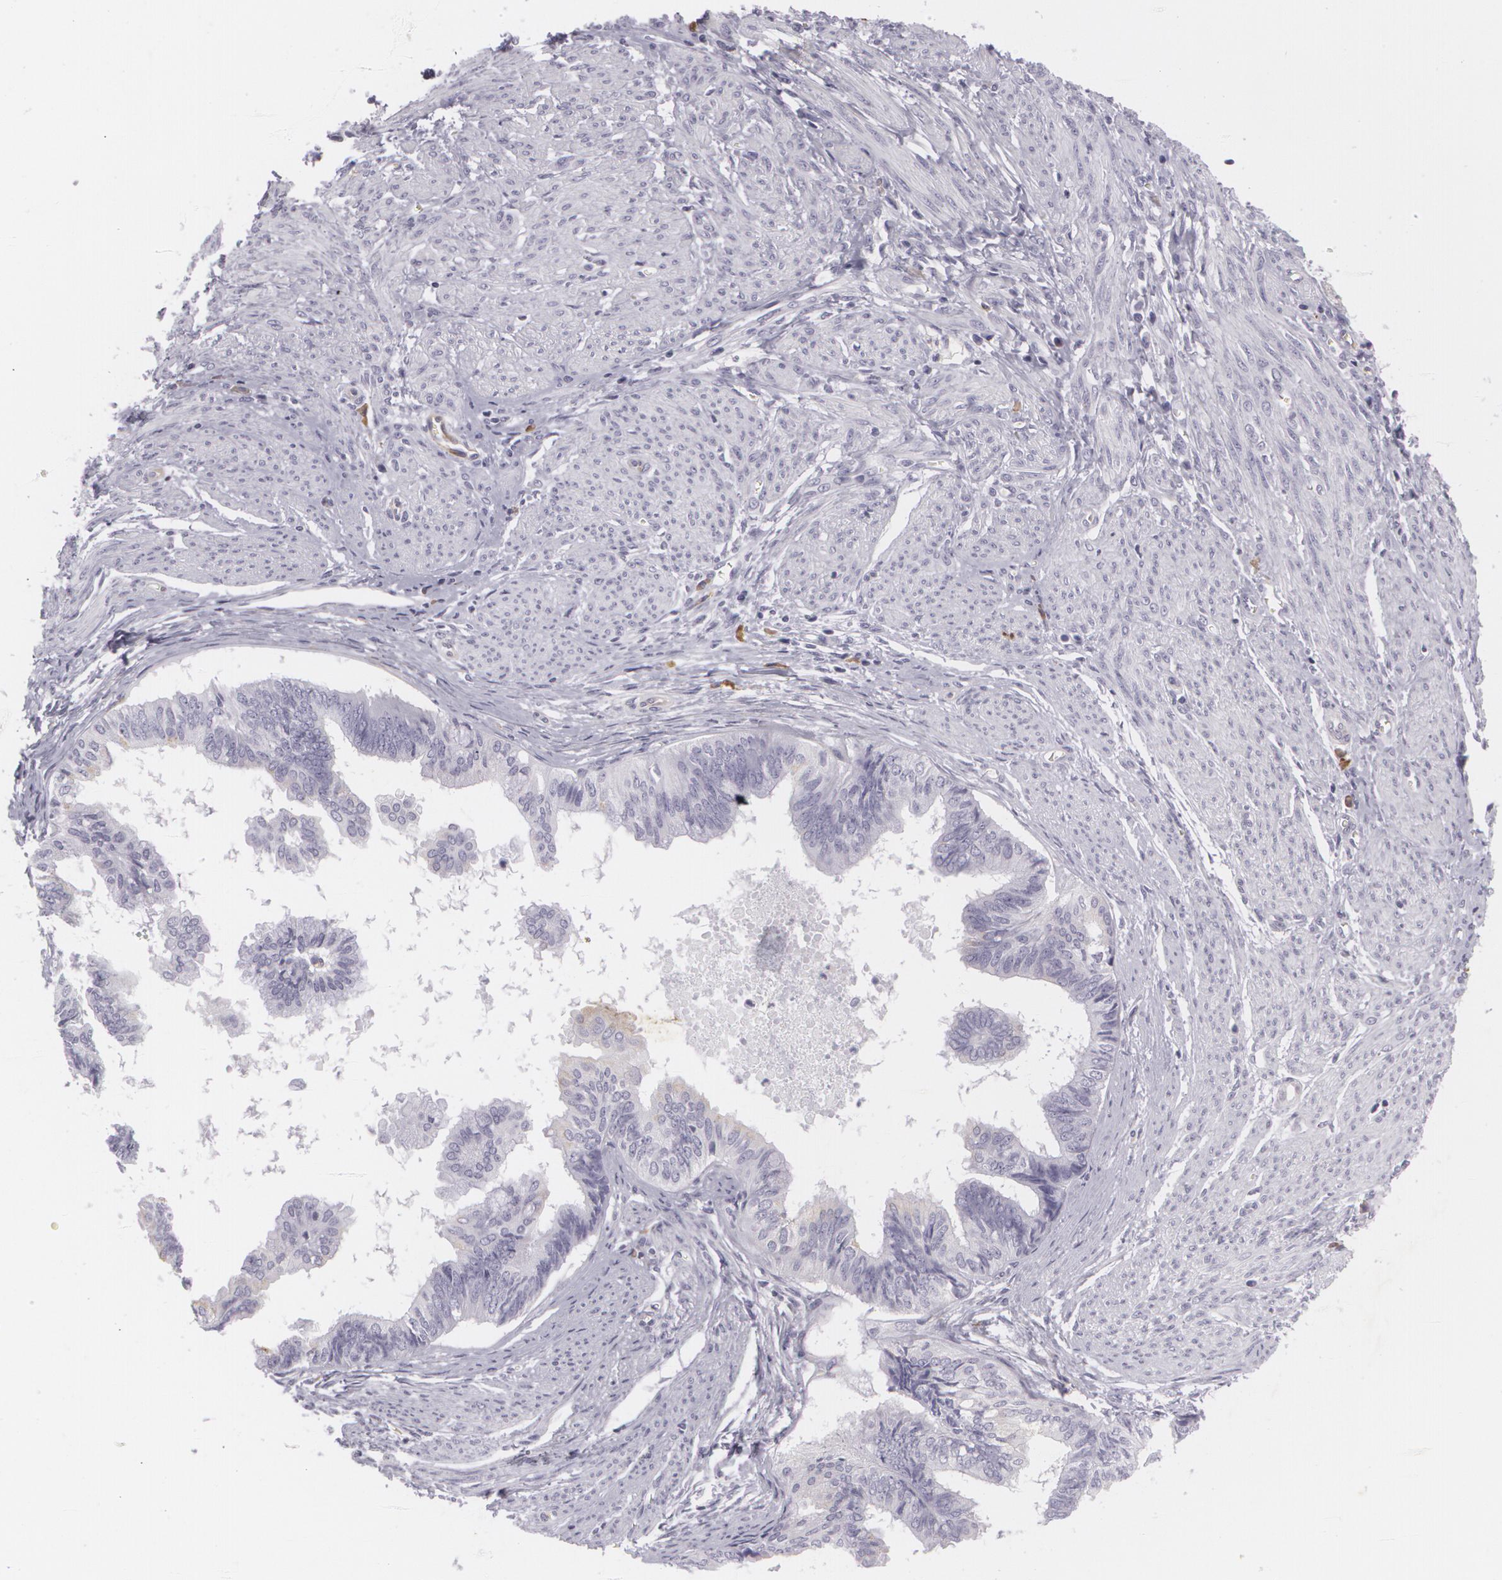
{"staining": {"intensity": "negative", "quantity": "none", "location": "none"}, "tissue": "endometrial cancer", "cell_type": "Tumor cells", "image_type": "cancer", "snomed": [{"axis": "morphology", "description": "Adenocarcinoma, NOS"}, {"axis": "topography", "description": "Endometrium"}], "caption": "Endometrial adenocarcinoma was stained to show a protein in brown. There is no significant positivity in tumor cells. (DAB immunohistochemistry with hematoxylin counter stain).", "gene": "MAP2", "patient": {"sex": "female", "age": 75}}